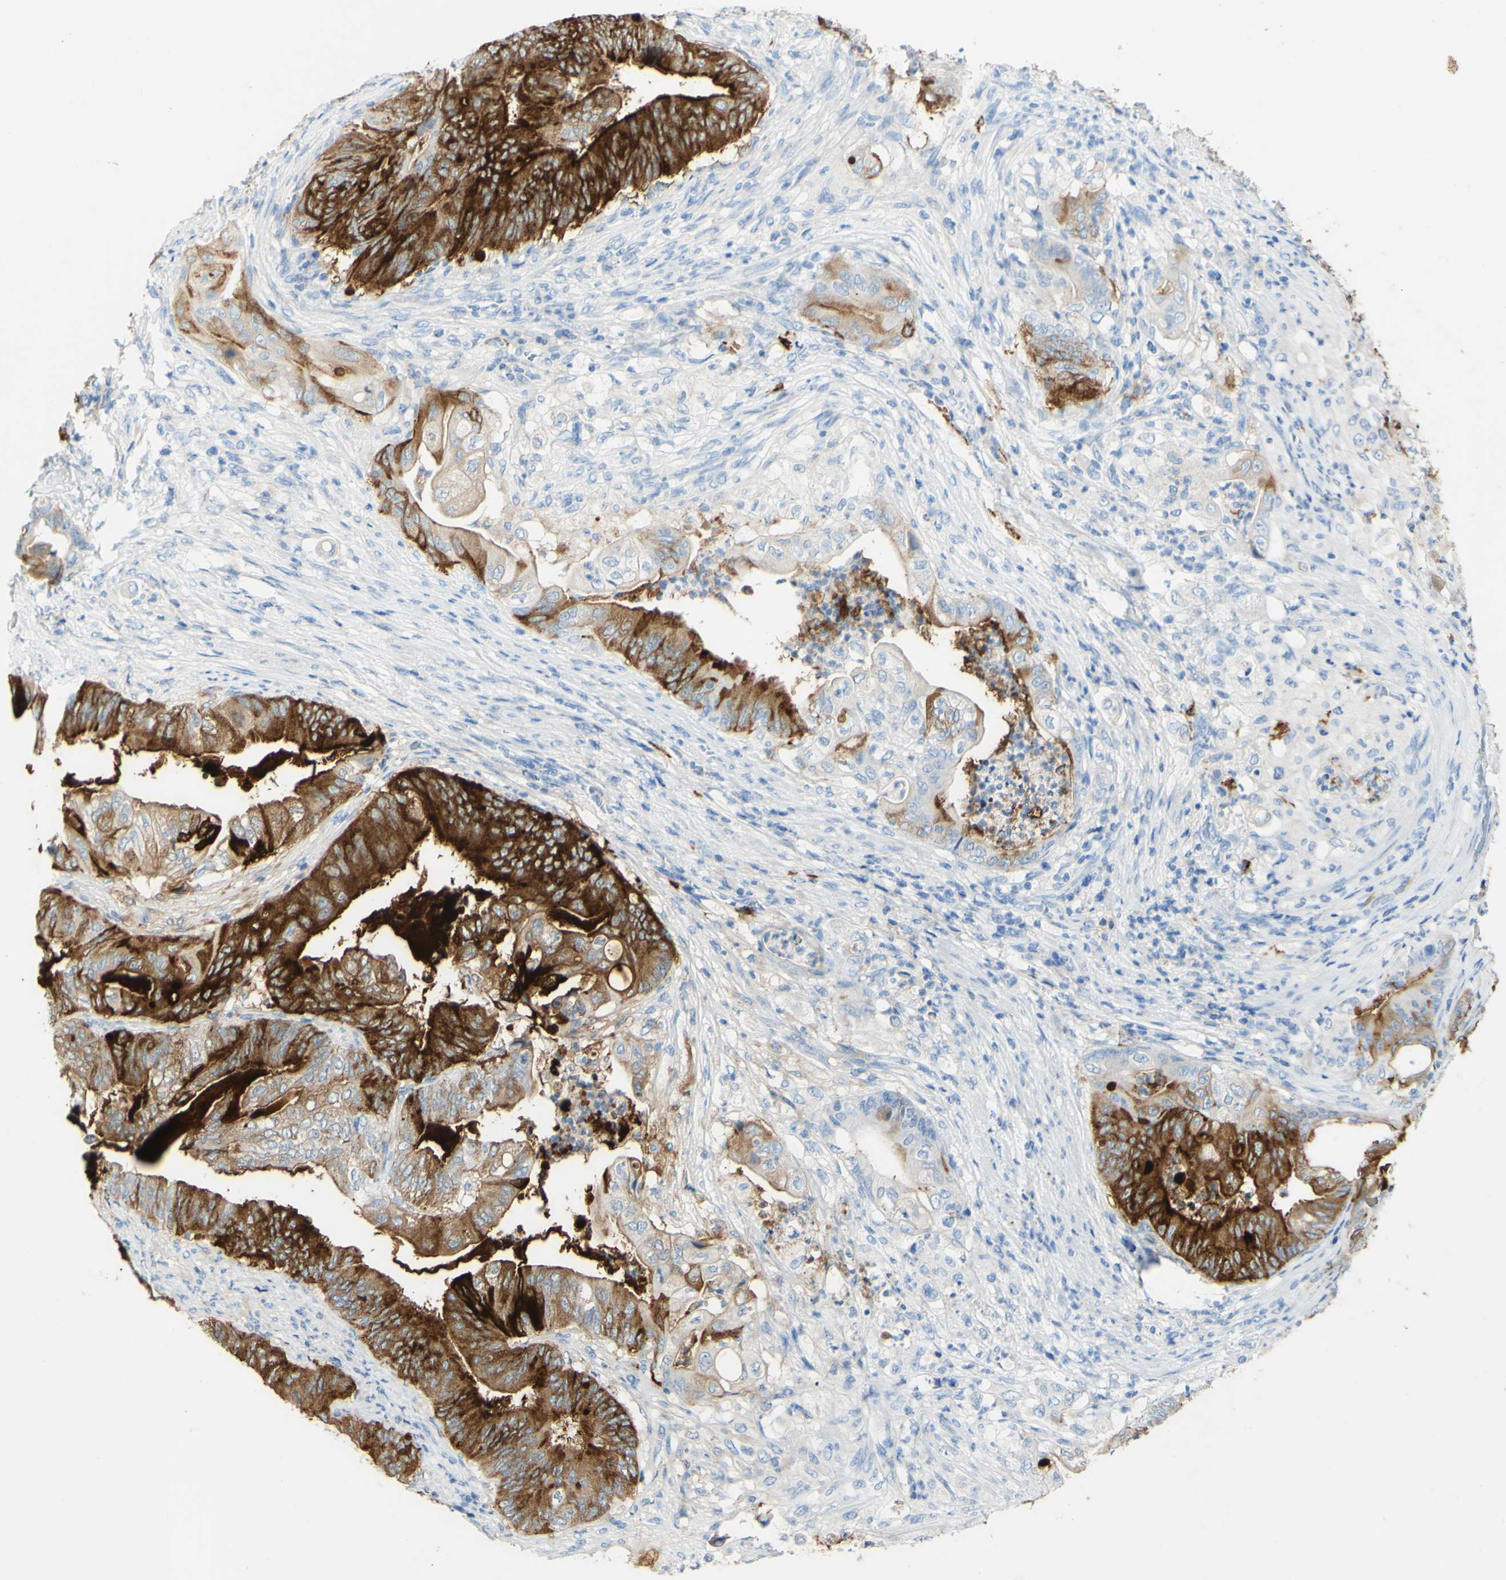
{"staining": {"intensity": "strong", "quantity": ">75%", "location": "cytoplasmic/membranous"}, "tissue": "stomach cancer", "cell_type": "Tumor cells", "image_type": "cancer", "snomed": [{"axis": "morphology", "description": "Adenocarcinoma, NOS"}, {"axis": "topography", "description": "Stomach"}], "caption": "Approximately >75% of tumor cells in adenocarcinoma (stomach) demonstrate strong cytoplasmic/membranous protein positivity as visualized by brown immunohistochemical staining.", "gene": "PIGR", "patient": {"sex": "female", "age": 73}}